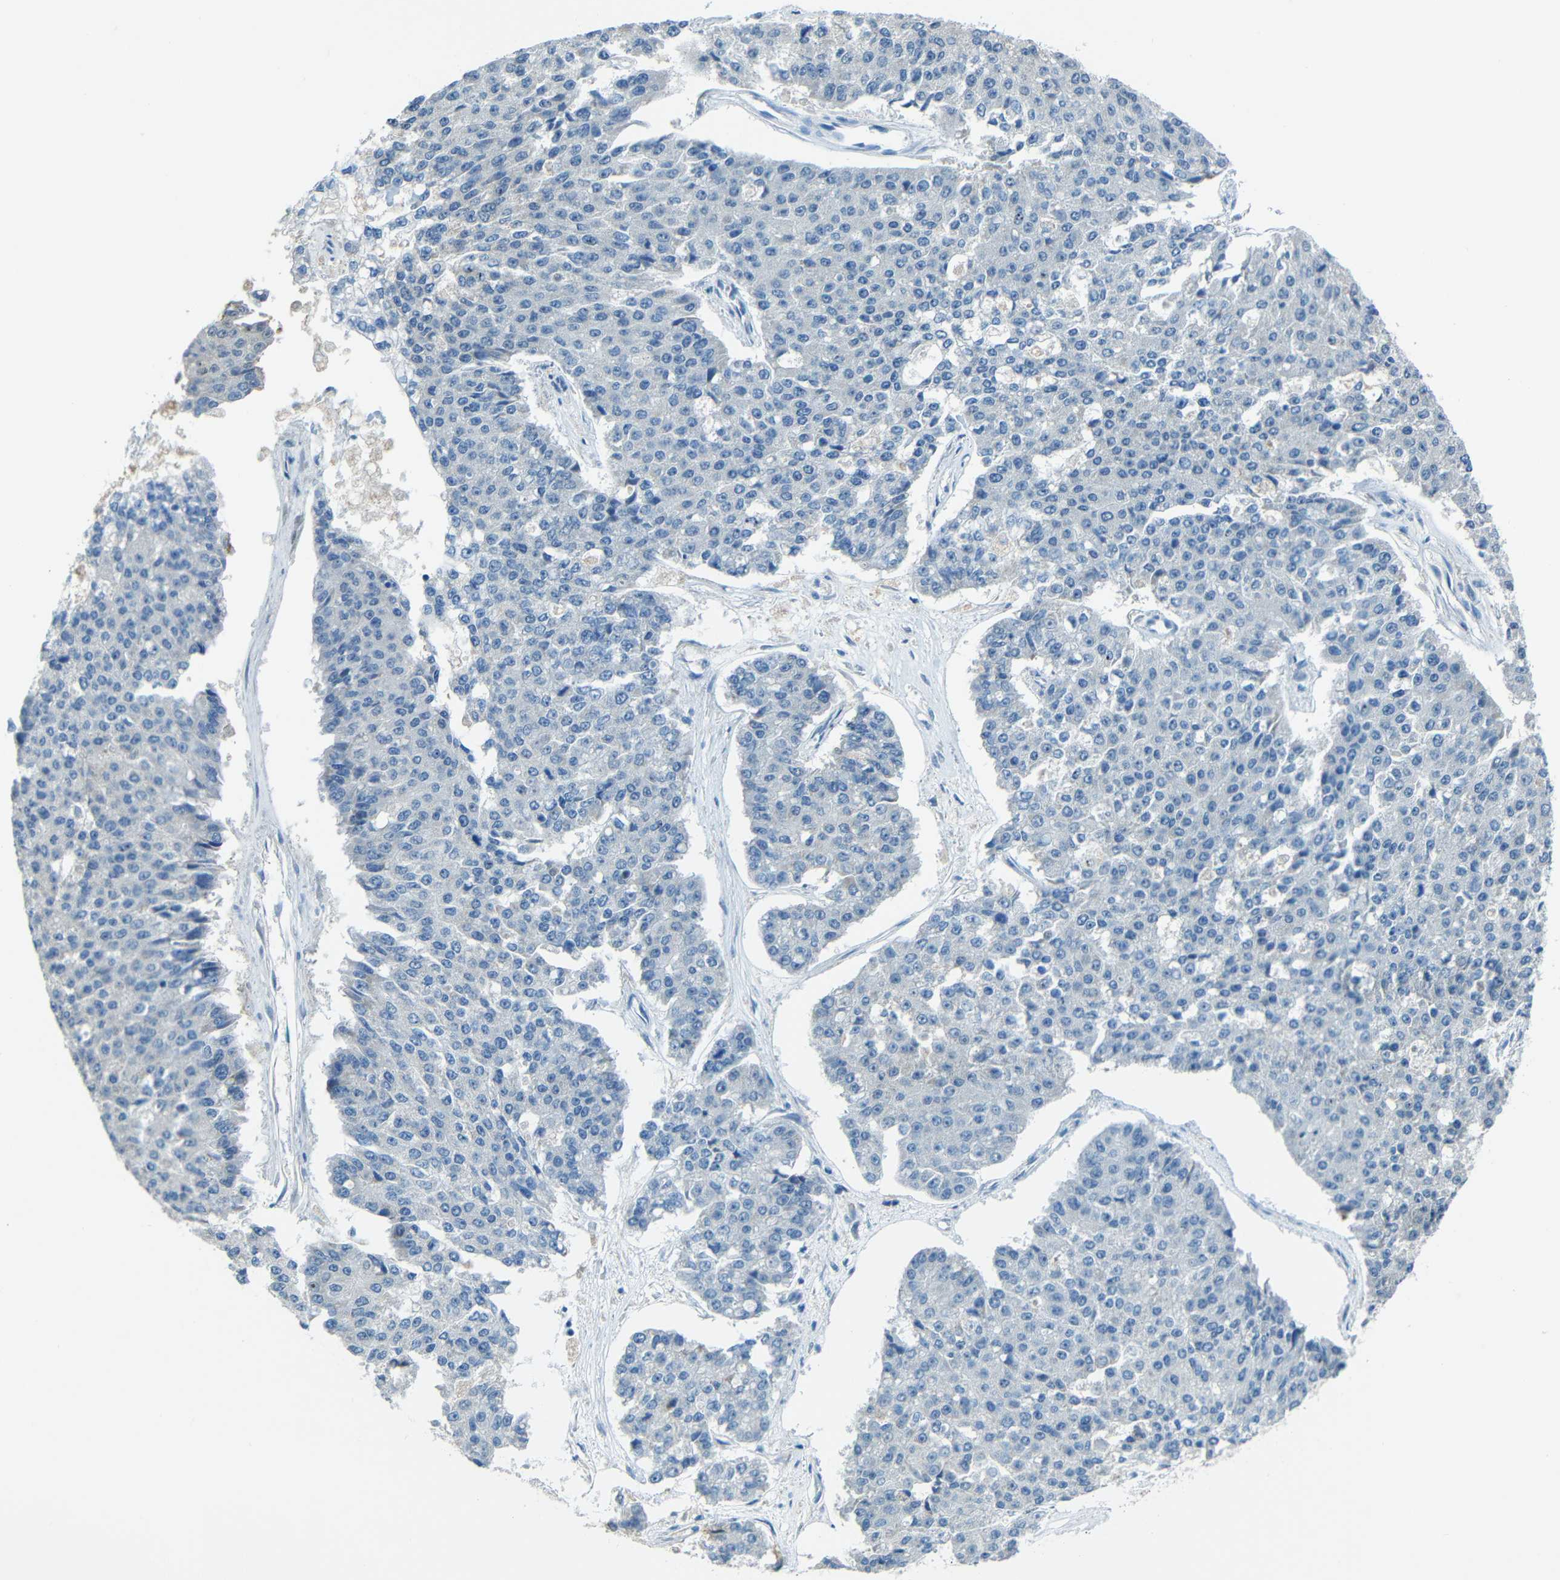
{"staining": {"intensity": "negative", "quantity": "none", "location": "none"}, "tissue": "pancreatic cancer", "cell_type": "Tumor cells", "image_type": "cancer", "snomed": [{"axis": "morphology", "description": "Adenocarcinoma, NOS"}, {"axis": "topography", "description": "Pancreas"}], "caption": "Tumor cells show no significant expression in pancreatic adenocarcinoma.", "gene": "ANKRD22", "patient": {"sex": "male", "age": 50}}